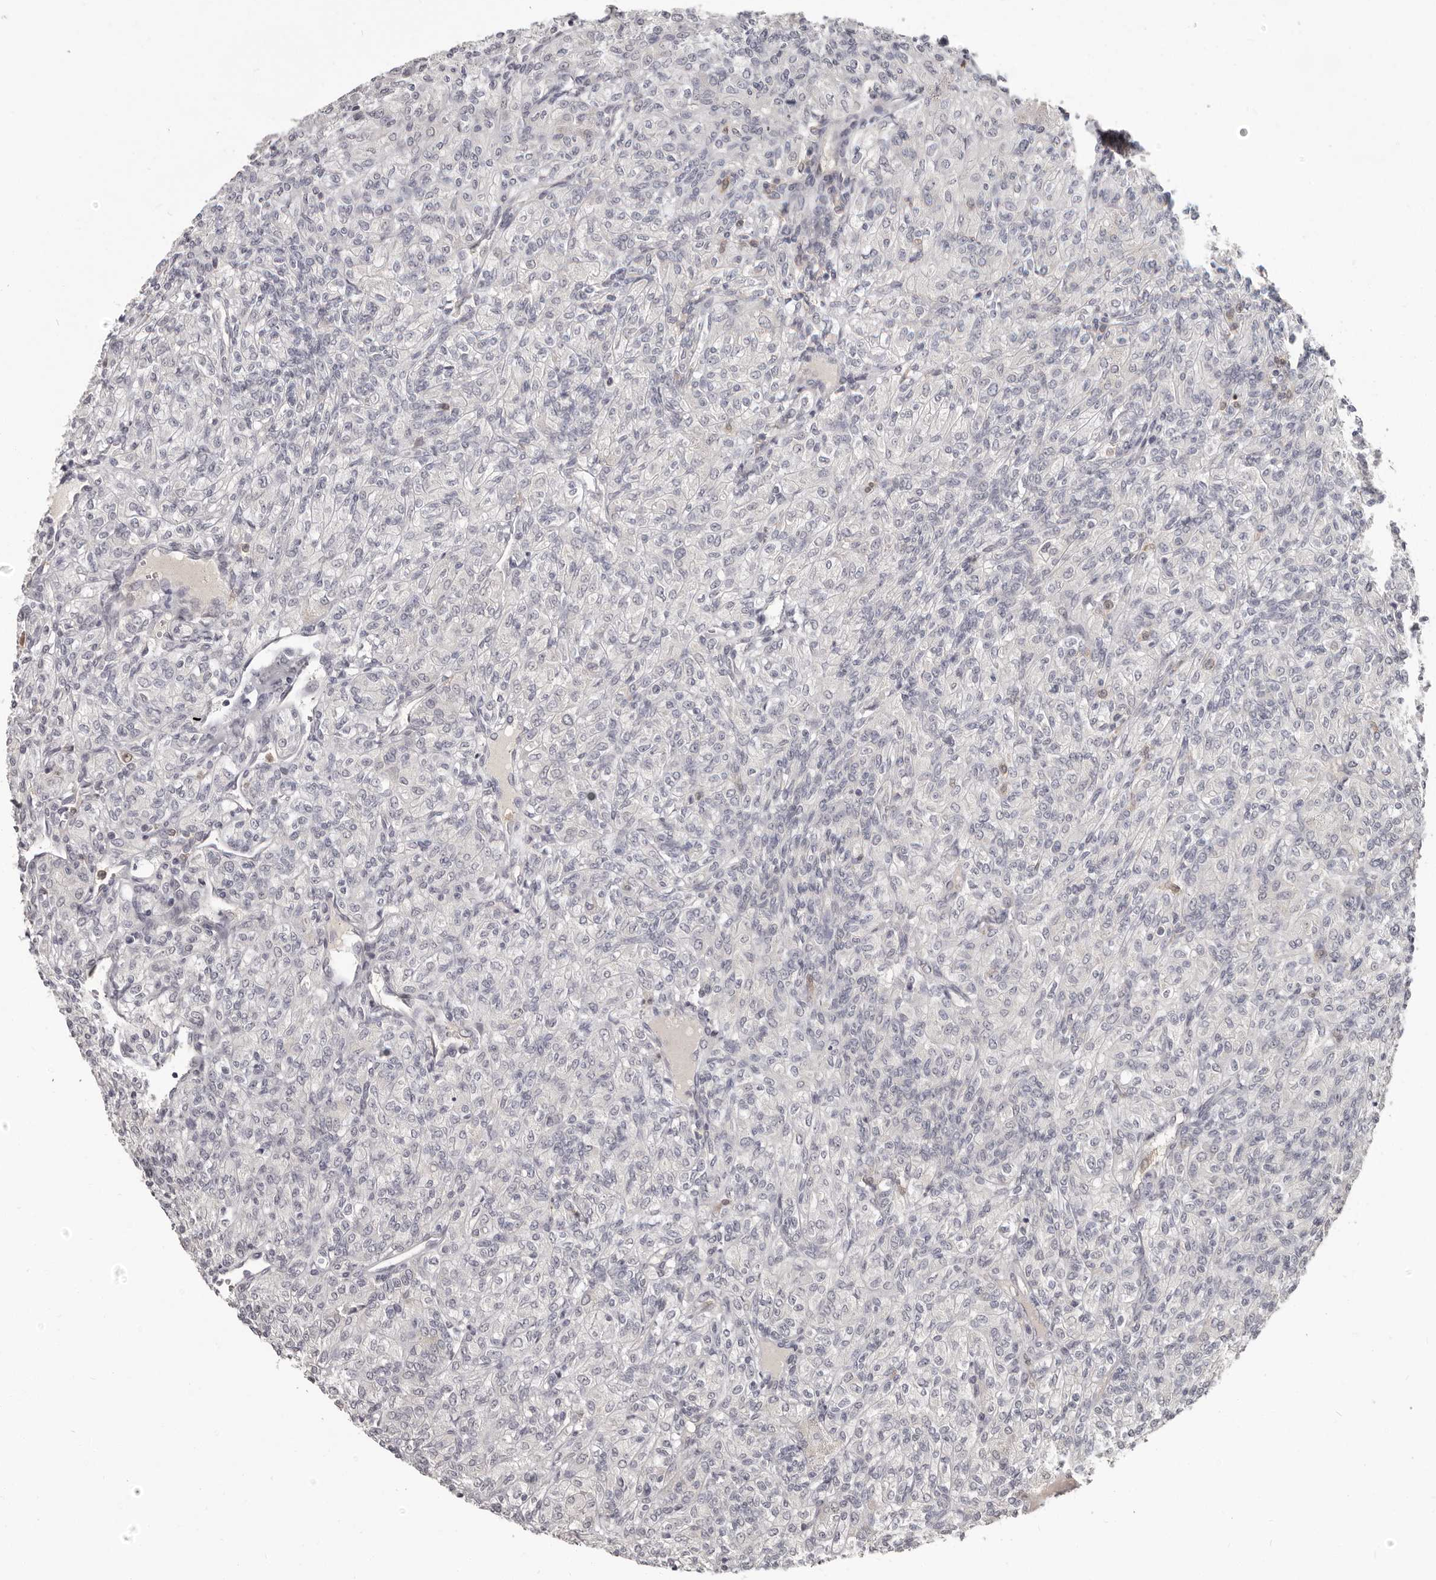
{"staining": {"intensity": "negative", "quantity": "none", "location": "none"}, "tissue": "renal cancer", "cell_type": "Tumor cells", "image_type": "cancer", "snomed": [{"axis": "morphology", "description": "Adenocarcinoma, NOS"}, {"axis": "topography", "description": "Kidney"}], "caption": "Tumor cells are negative for brown protein staining in renal adenocarcinoma.", "gene": "GPR157", "patient": {"sex": "male", "age": 77}}